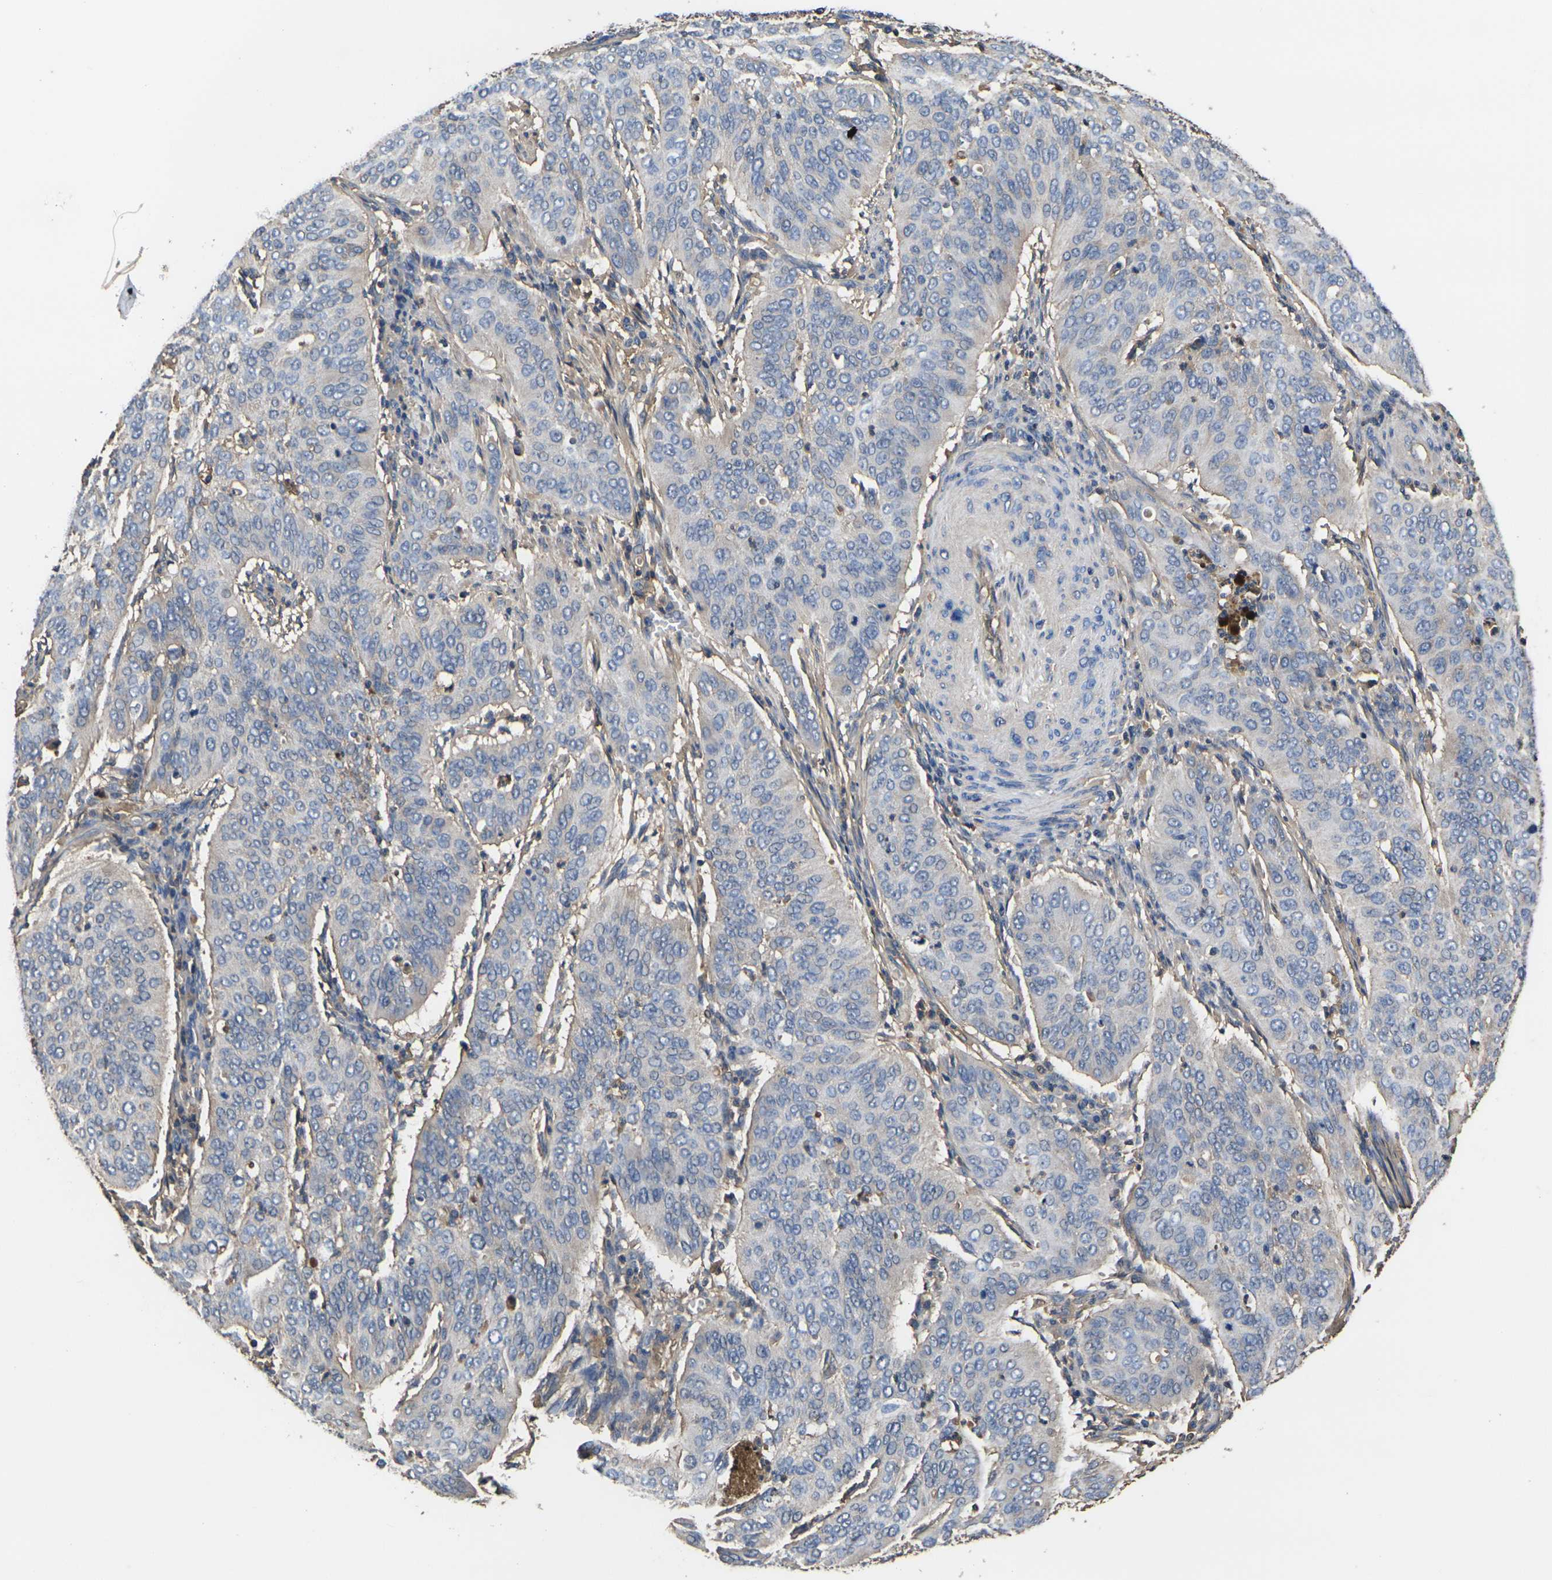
{"staining": {"intensity": "negative", "quantity": "none", "location": "none"}, "tissue": "cervical cancer", "cell_type": "Tumor cells", "image_type": "cancer", "snomed": [{"axis": "morphology", "description": "Normal tissue, NOS"}, {"axis": "morphology", "description": "Squamous cell carcinoma, NOS"}, {"axis": "topography", "description": "Cervix"}], "caption": "A high-resolution micrograph shows immunohistochemistry staining of cervical cancer (squamous cell carcinoma), which reveals no significant expression in tumor cells.", "gene": "HSPG2", "patient": {"sex": "female", "age": 39}}